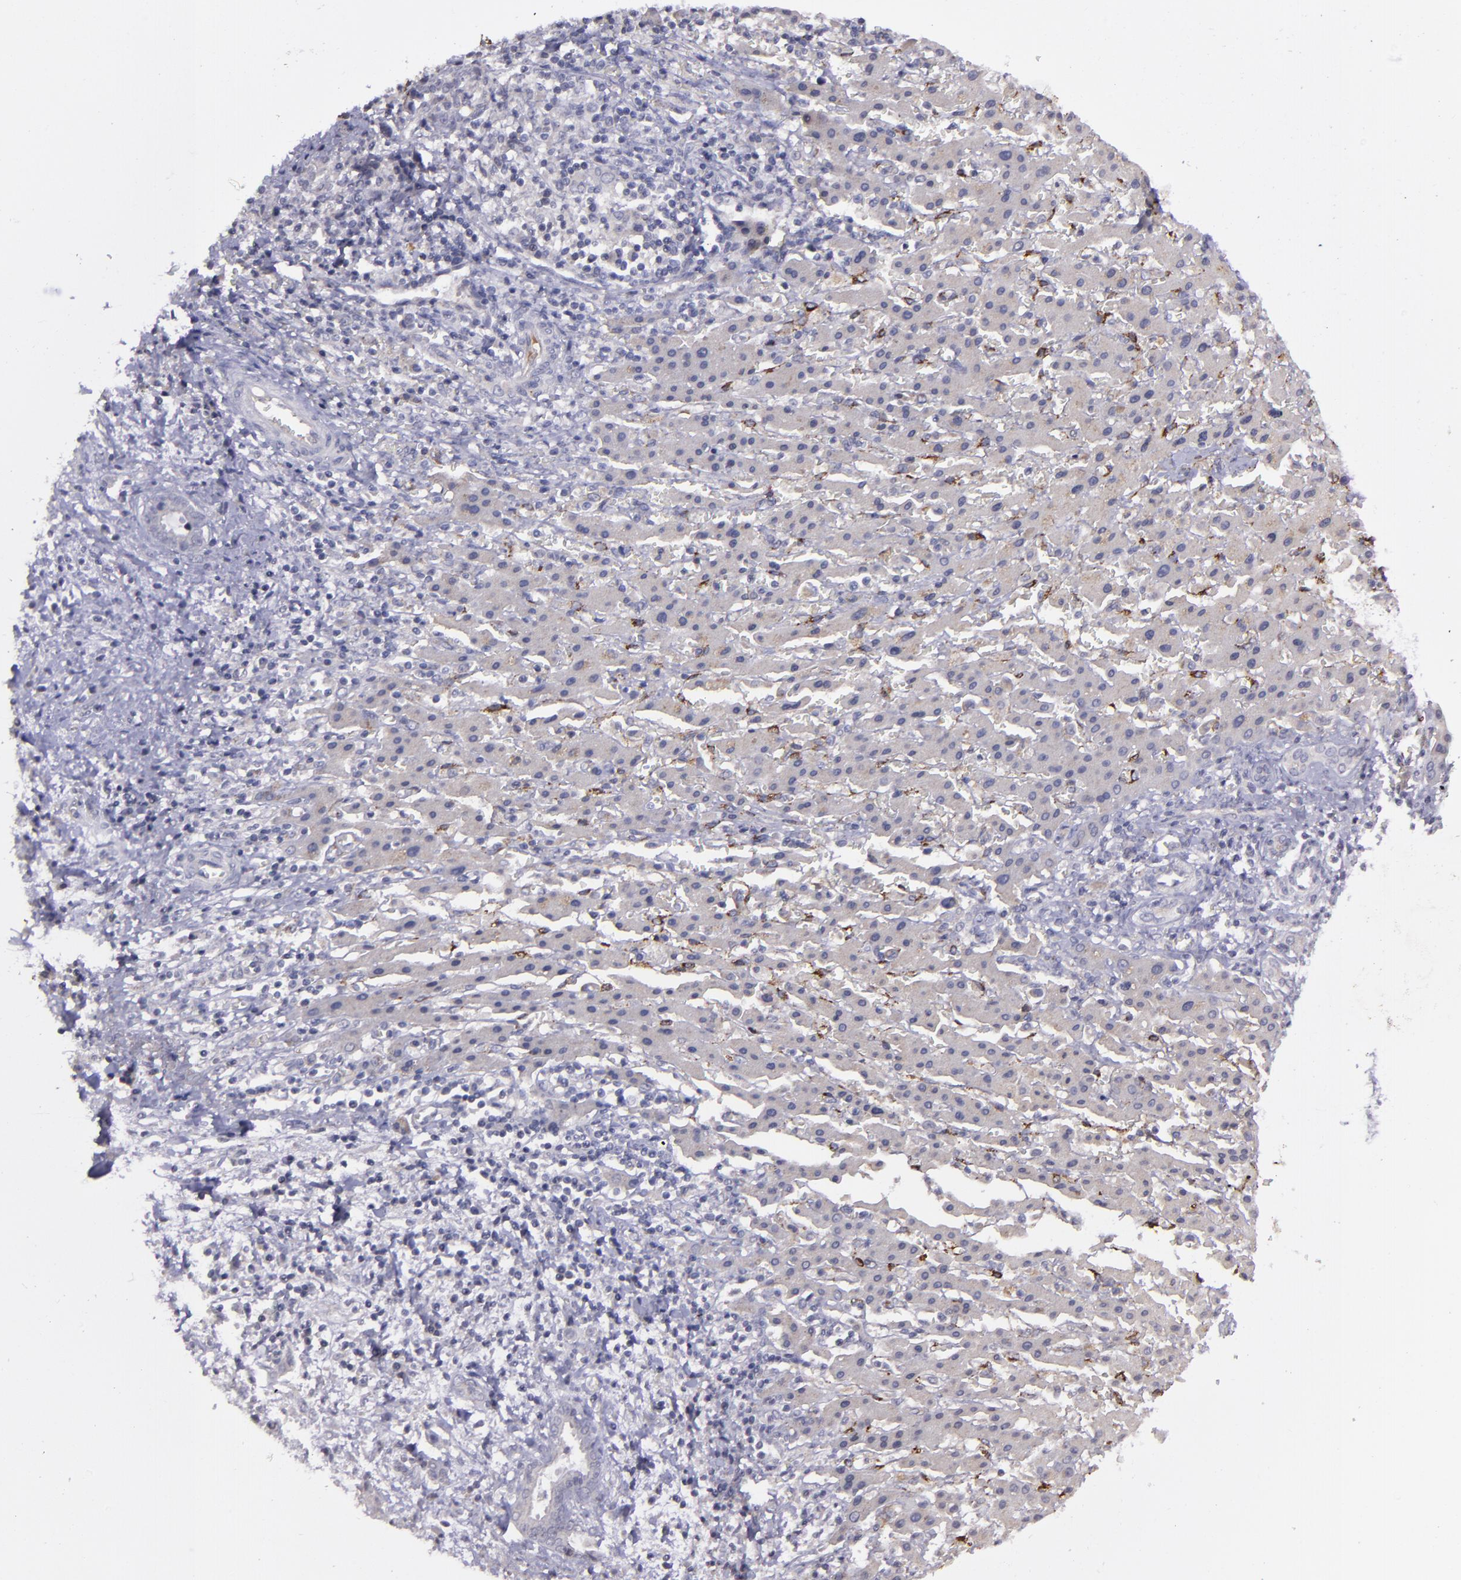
{"staining": {"intensity": "weak", "quantity": "25%-75%", "location": "cytoplasmic/membranous"}, "tissue": "liver cancer", "cell_type": "Tumor cells", "image_type": "cancer", "snomed": [{"axis": "morphology", "description": "Cholangiocarcinoma"}, {"axis": "topography", "description": "Liver"}], "caption": "IHC histopathology image of liver cancer stained for a protein (brown), which shows low levels of weak cytoplasmic/membranous expression in approximately 25%-75% of tumor cells.", "gene": "MASP1", "patient": {"sex": "male", "age": 57}}